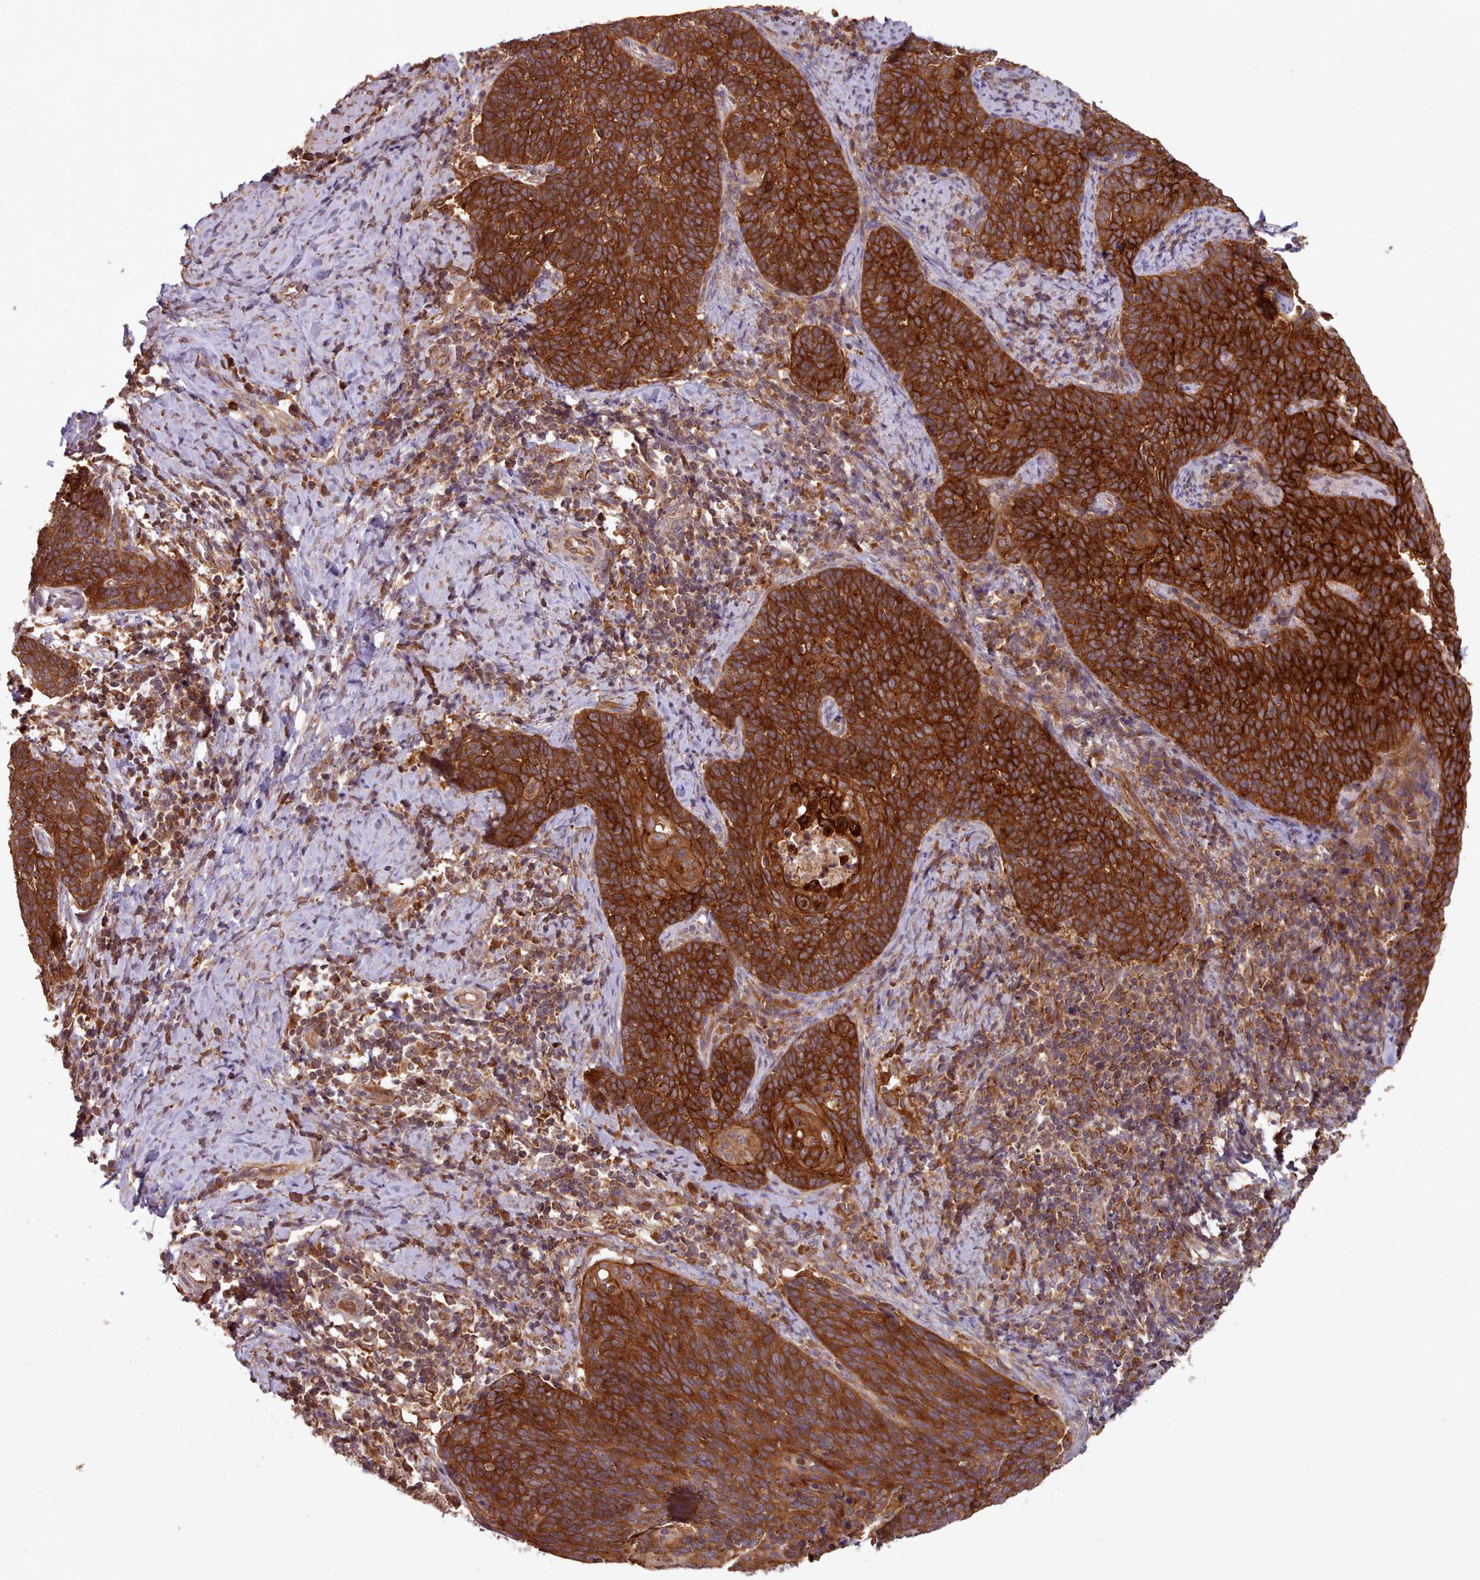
{"staining": {"intensity": "strong", "quantity": ">75%", "location": "cytoplasmic/membranous"}, "tissue": "cervical cancer", "cell_type": "Tumor cells", "image_type": "cancer", "snomed": [{"axis": "morphology", "description": "Normal tissue, NOS"}, {"axis": "morphology", "description": "Squamous cell carcinoma, NOS"}, {"axis": "topography", "description": "Cervix"}], "caption": "This is a photomicrograph of immunohistochemistry staining of cervical squamous cell carcinoma, which shows strong staining in the cytoplasmic/membranous of tumor cells.", "gene": "CRYBG1", "patient": {"sex": "female", "age": 39}}